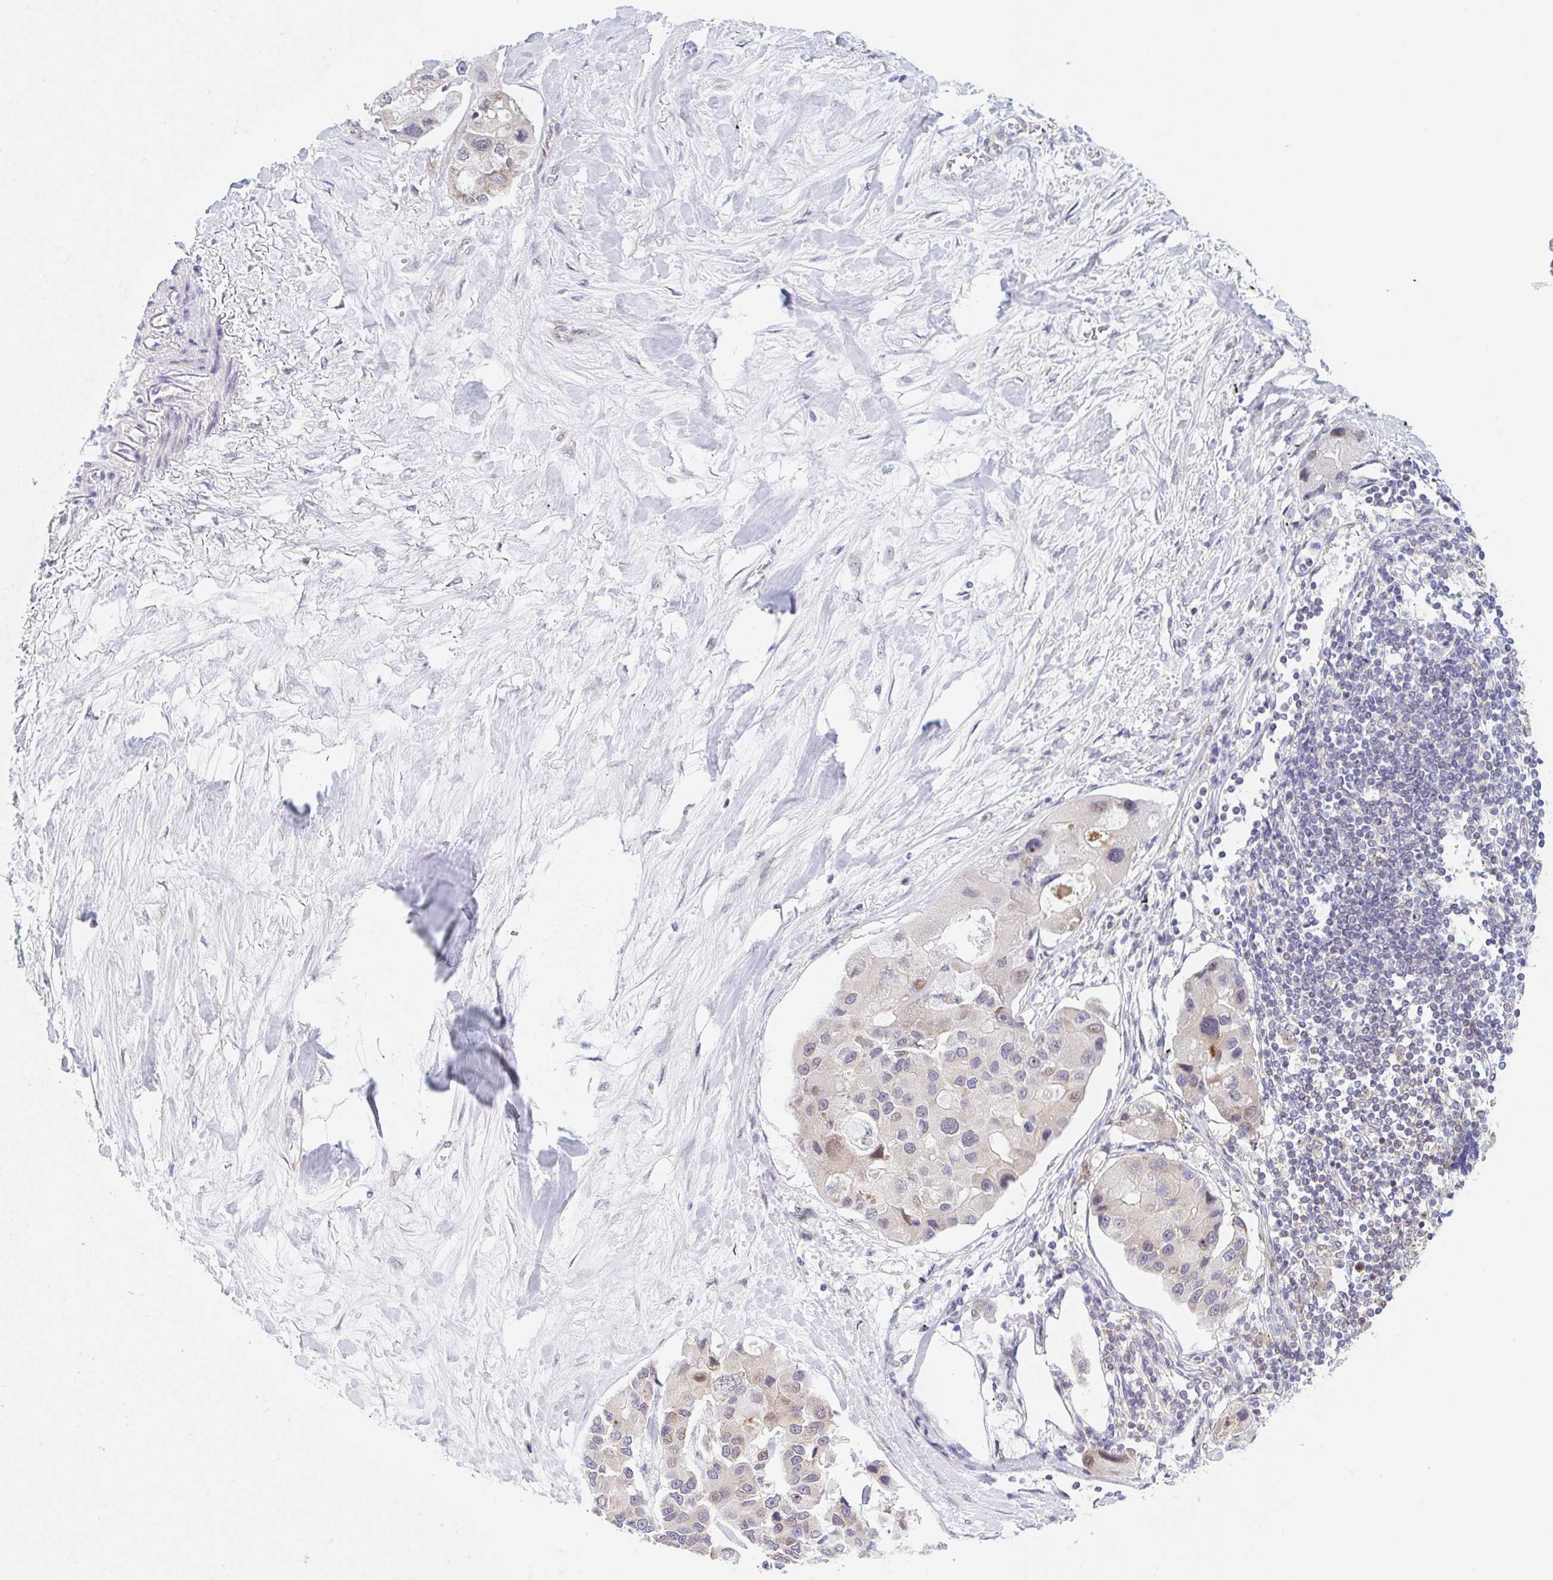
{"staining": {"intensity": "weak", "quantity": "<25%", "location": "cytoplasmic/membranous,nuclear"}, "tissue": "lung cancer", "cell_type": "Tumor cells", "image_type": "cancer", "snomed": [{"axis": "morphology", "description": "Adenocarcinoma, NOS"}, {"axis": "topography", "description": "Lung"}], "caption": "Tumor cells show no significant protein expression in lung cancer. Brightfield microscopy of immunohistochemistry stained with DAB (brown) and hematoxylin (blue), captured at high magnification.", "gene": "TBPL2", "patient": {"sex": "female", "age": 54}}